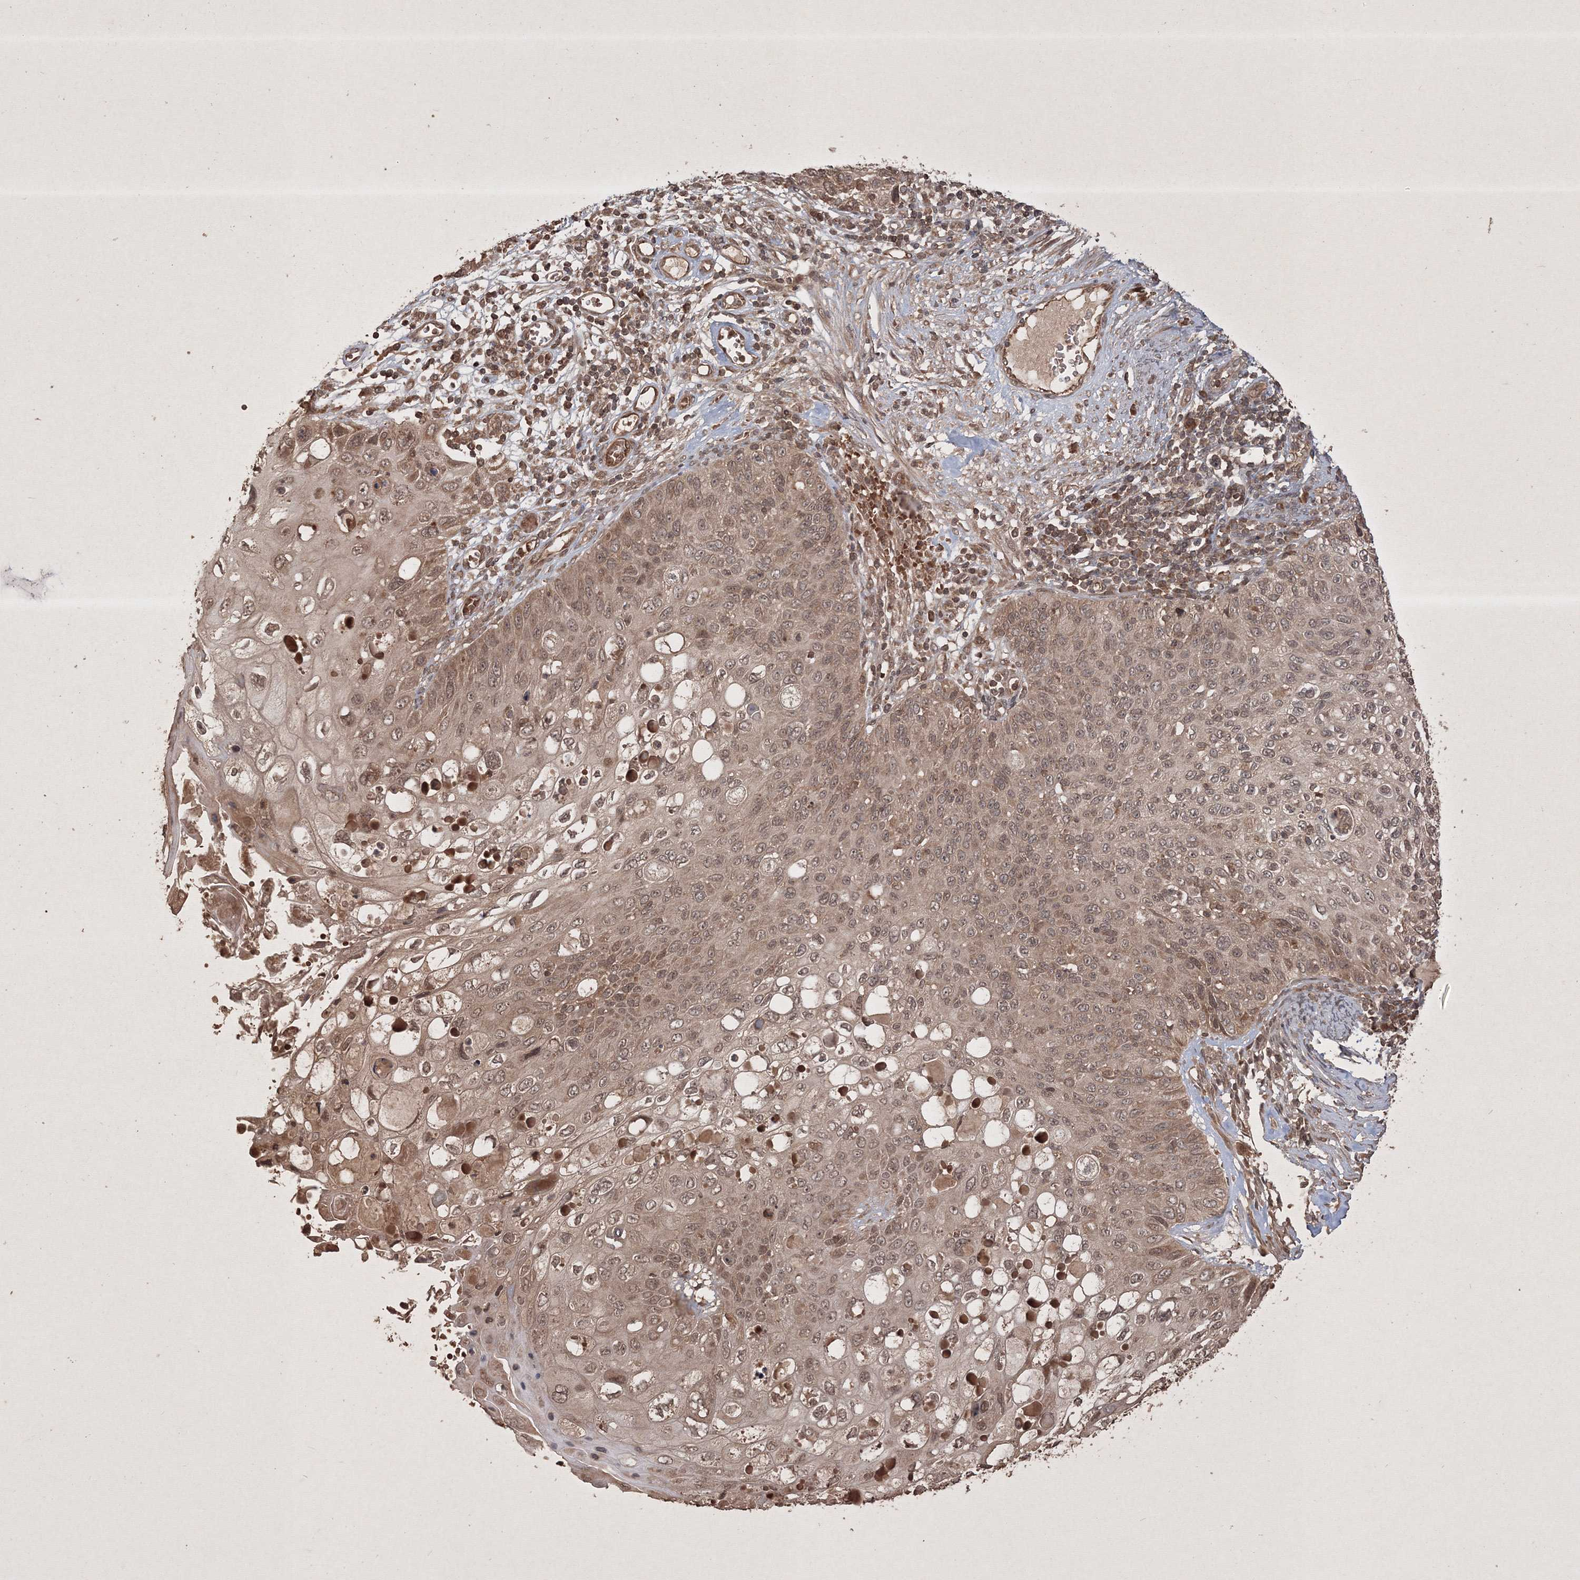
{"staining": {"intensity": "moderate", "quantity": ">75%", "location": "cytoplasmic/membranous,nuclear"}, "tissue": "cervical cancer", "cell_type": "Tumor cells", "image_type": "cancer", "snomed": [{"axis": "morphology", "description": "Squamous cell carcinoma, NOS"}, {"axis": "topography", "description": "Cervix"}], "caption": "Immunohistochemical staining of cervical cancer exhibits medium levels of moderate cytoplasmic/membranous and nuclear staining in about >75% of tumor cells.", "gene": "PELI3", "patient": {"sex": "female", "age": 70}}